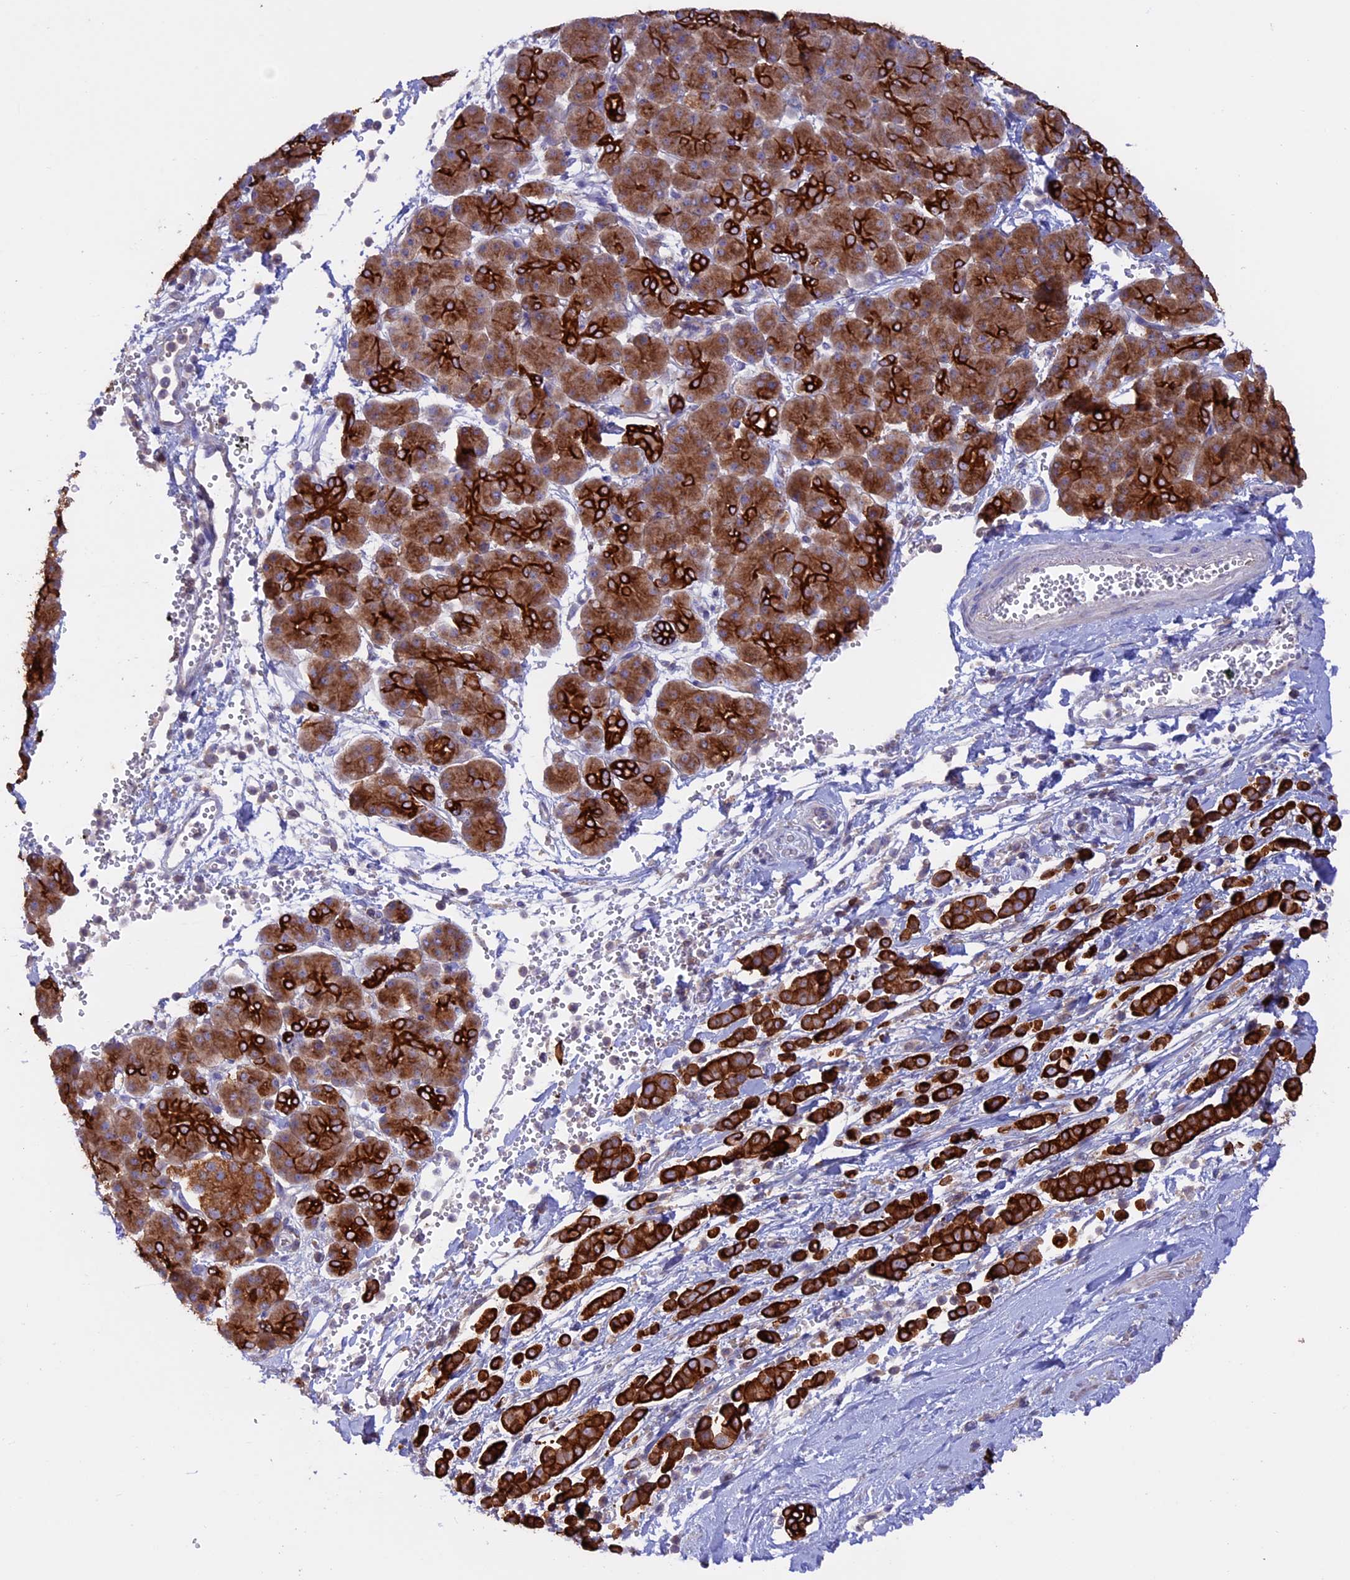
{"staining": {"intensity": "strong", "quantity": ">75%", "location": "cytoplasmic/membranous"}, "tissue": "pancreatic cancer", "cell_type": "Tumor cells", "image_type": "cancer", "snomed": [{"axis": "morphology", "description": "Normal tissue, NOS"}, {"axis": "morphology", "description": "Adenocarcinoma, NOS"}, {"axis": "topography", "description": "Pancreas"}], "caption": "A histopathology image of human pancreatic adenocarcinoma stained for a protein exhibits strong cytoplasmic/membranous brown staining in tumor cells. (DAB IHC, brown staining for protein, blue staining for nuclei).", "gene": "PTPN9", "patient": {"sex": "female", "age": 64}}